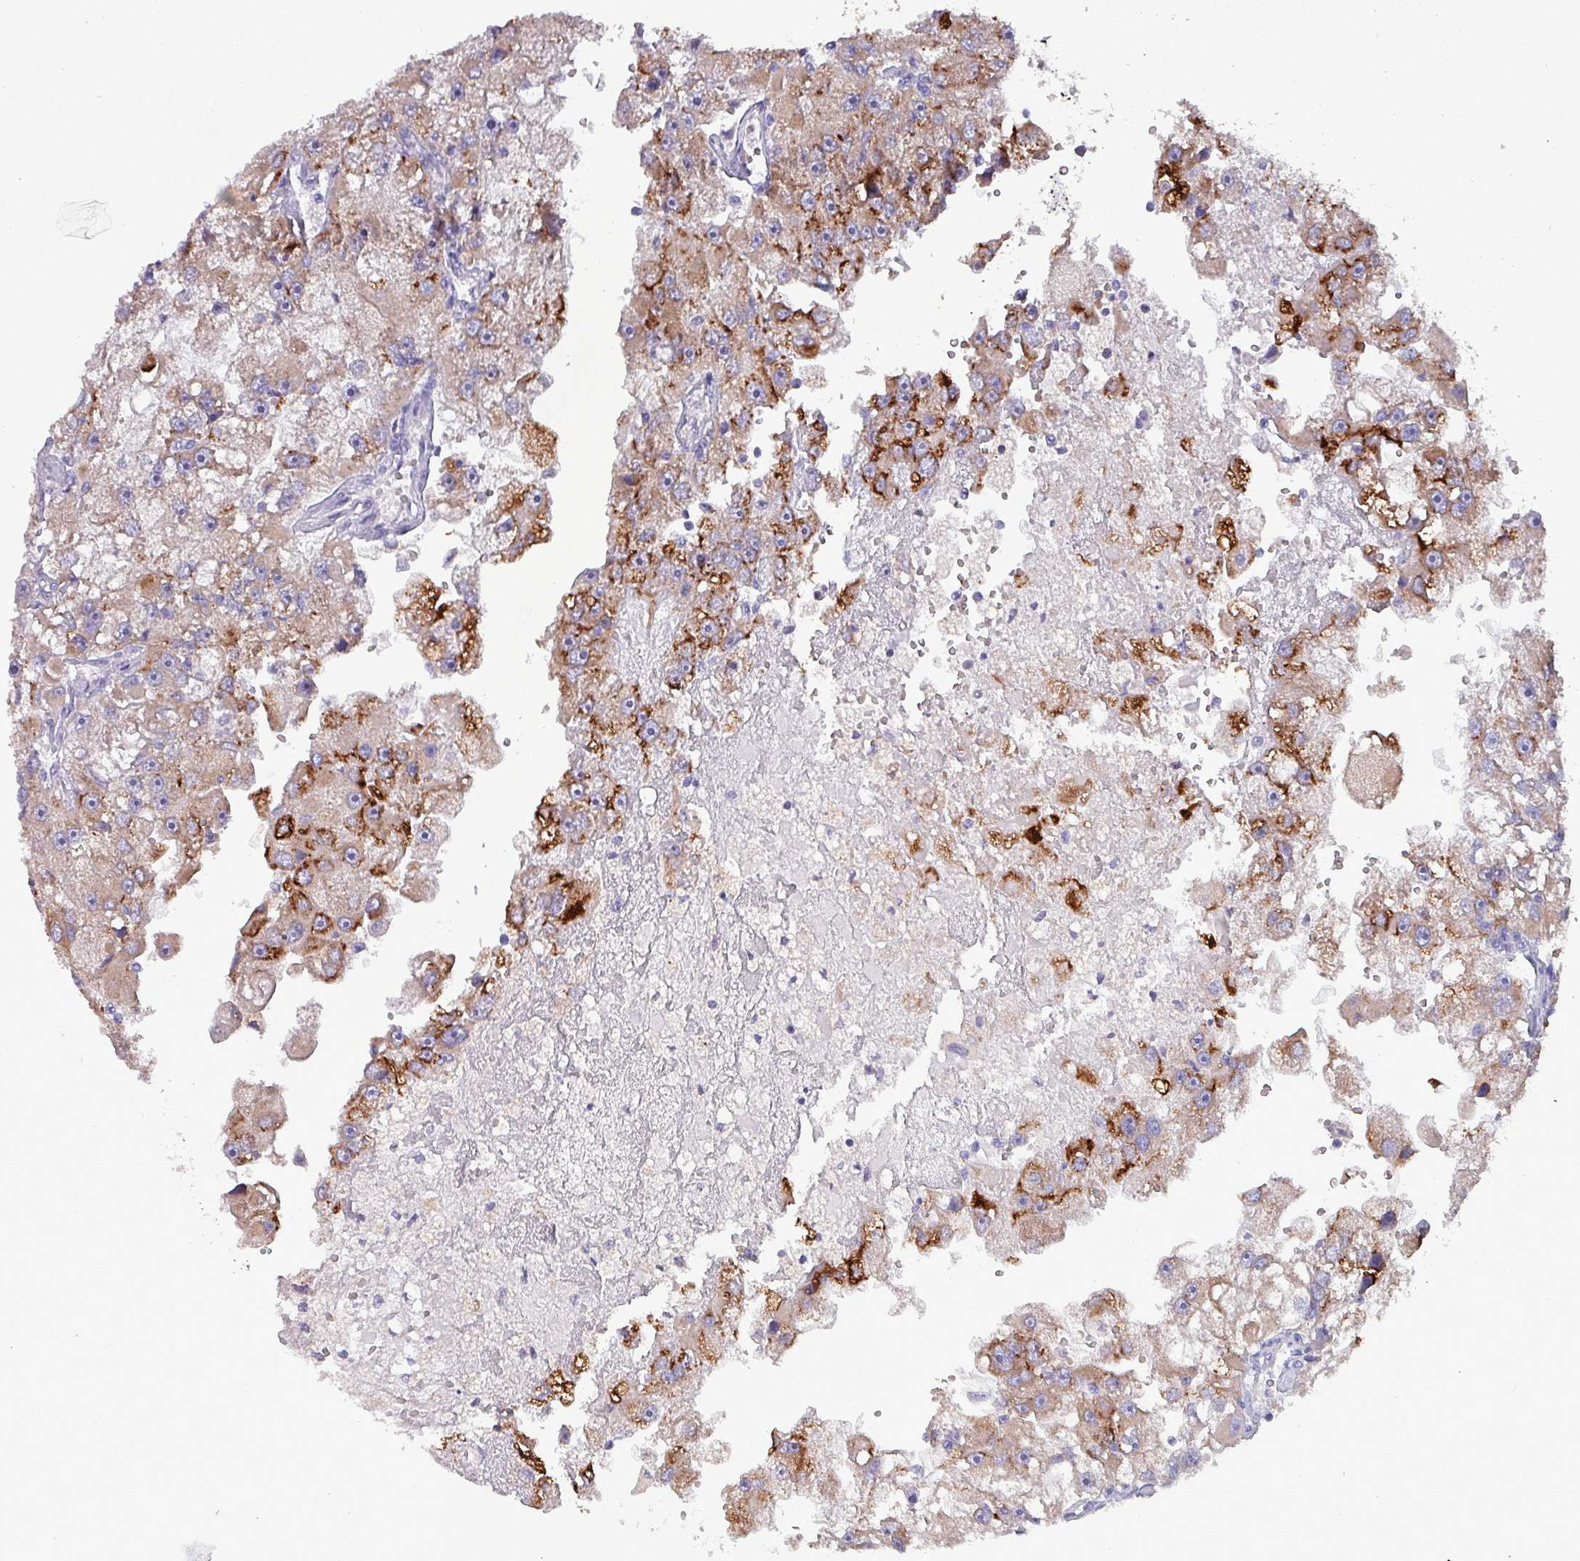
{"staining": {"intensity": "strong", "quantity": "25%-75%", "location": "cytoplasmic/membranous"}, "tissue": "renal cancer", "cell_type": "Tumor cells", "image_type": "cancer", "snomed": [{"axis": "morphology", "description": "Adenocarcinoma, NOS"}, {"axis": "topography", "description": "Kidney"}], "caption": "Immunohistochemistry staining of renal adenocarcinoma, which exhibits high levels of strong cytoplasmic/membranous positivity in approximately 25%-75% of tumor cells indicating strong cytoplasmic/membranous protein expression. The staining was performed using DAB (brown) for protein detection and nuclei were counterstained in hematoxylin (blue).", "gene": "HSD3B7", "patient": {"sex": "male", "age": 63}}